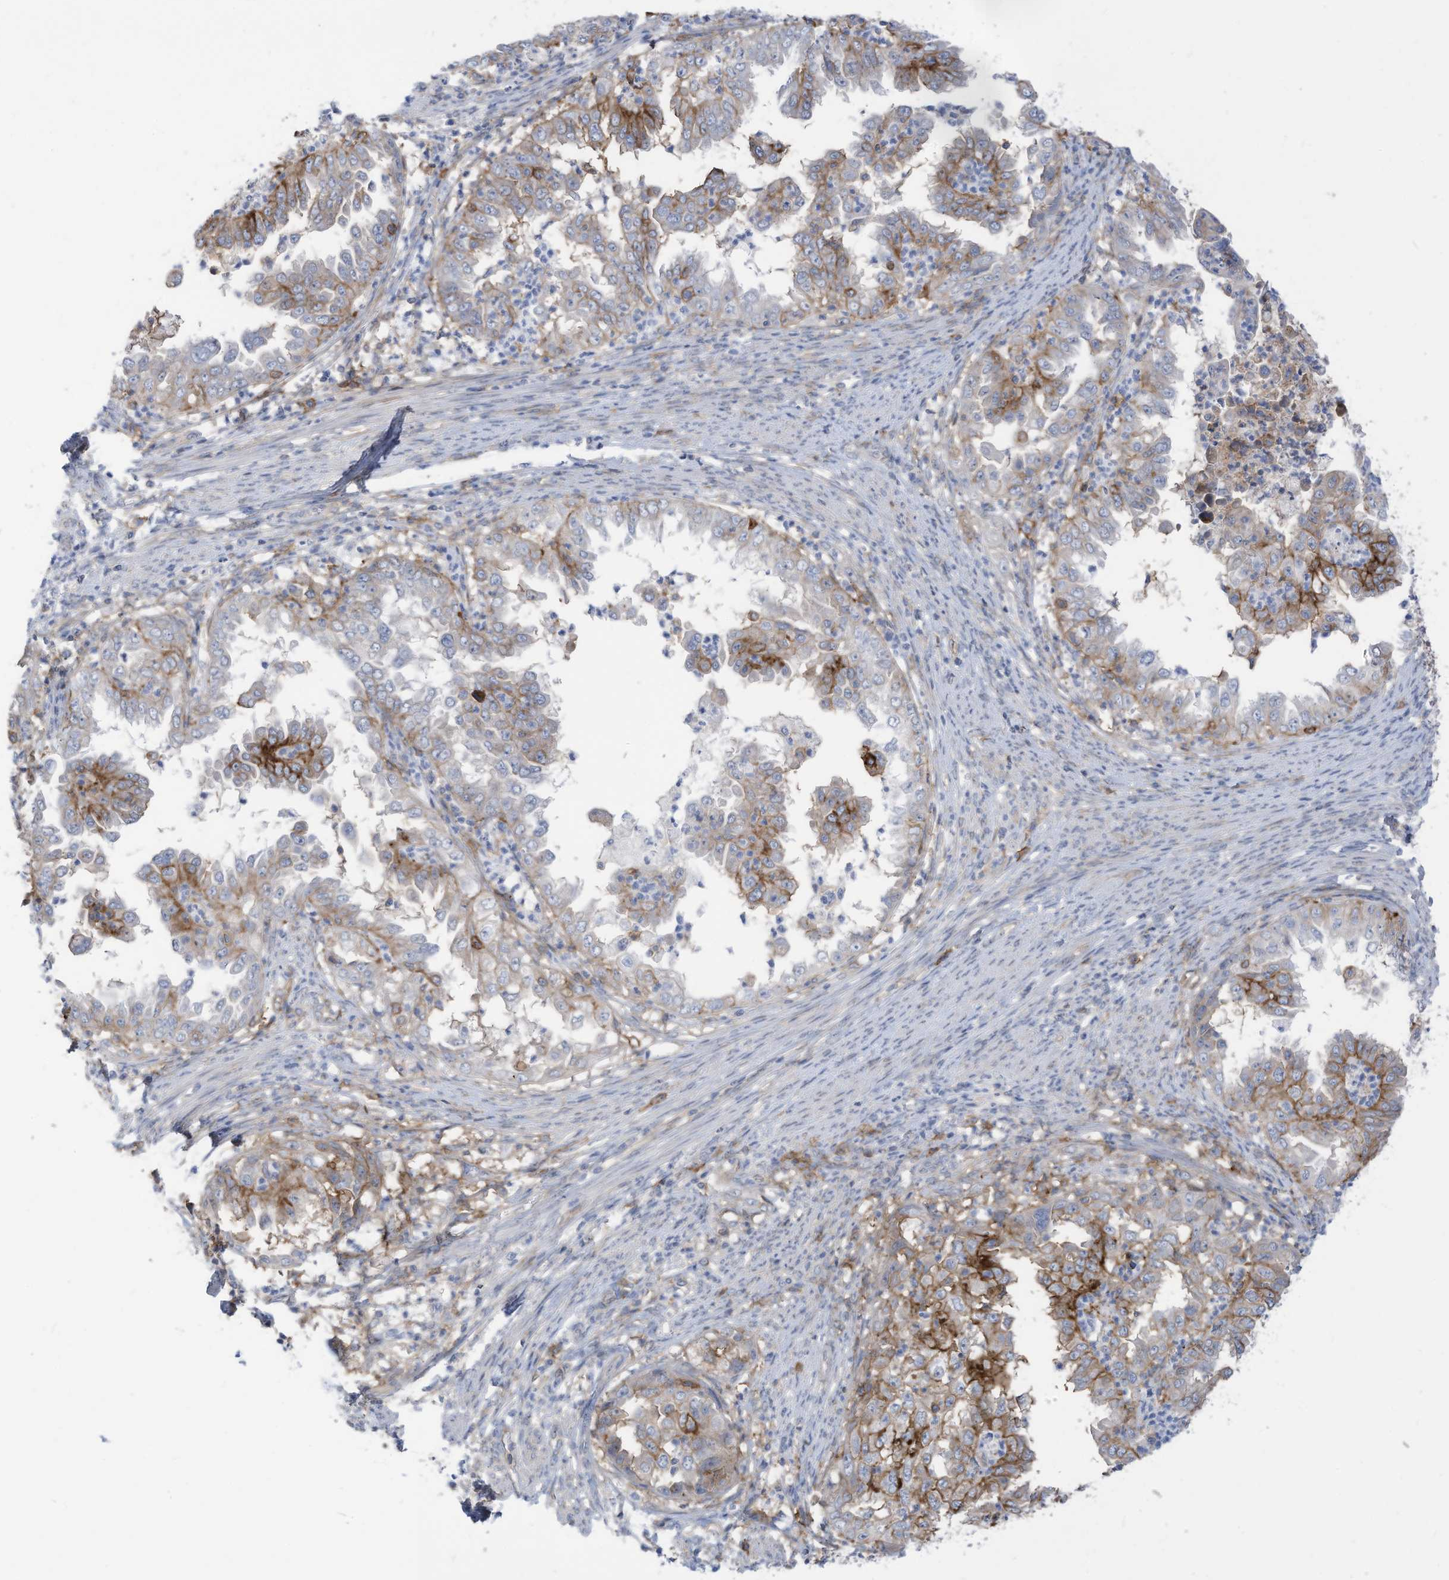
{"staining": {"intensity": "strong", "quantity": "<25%", "location": "cytoplasmic/membranous"}, "tissue": "endometrial cancer", "cell_type": "Tumor cells", "image_type": "cancer", "snomed": [{"axis": "morphology", "description": "Adenocarcinoma, NOS"}, {"axis": "topography", "description": "Endometrium"}], "caption": "This is an image of immunohistochemistry staining of endometrial adenocarcinoma, which shows strong positivity in the cytoplasmic/membranous of tumor cells.", "gene": "SLC1A5", "patient": {"sex": "female", "age": 85}}